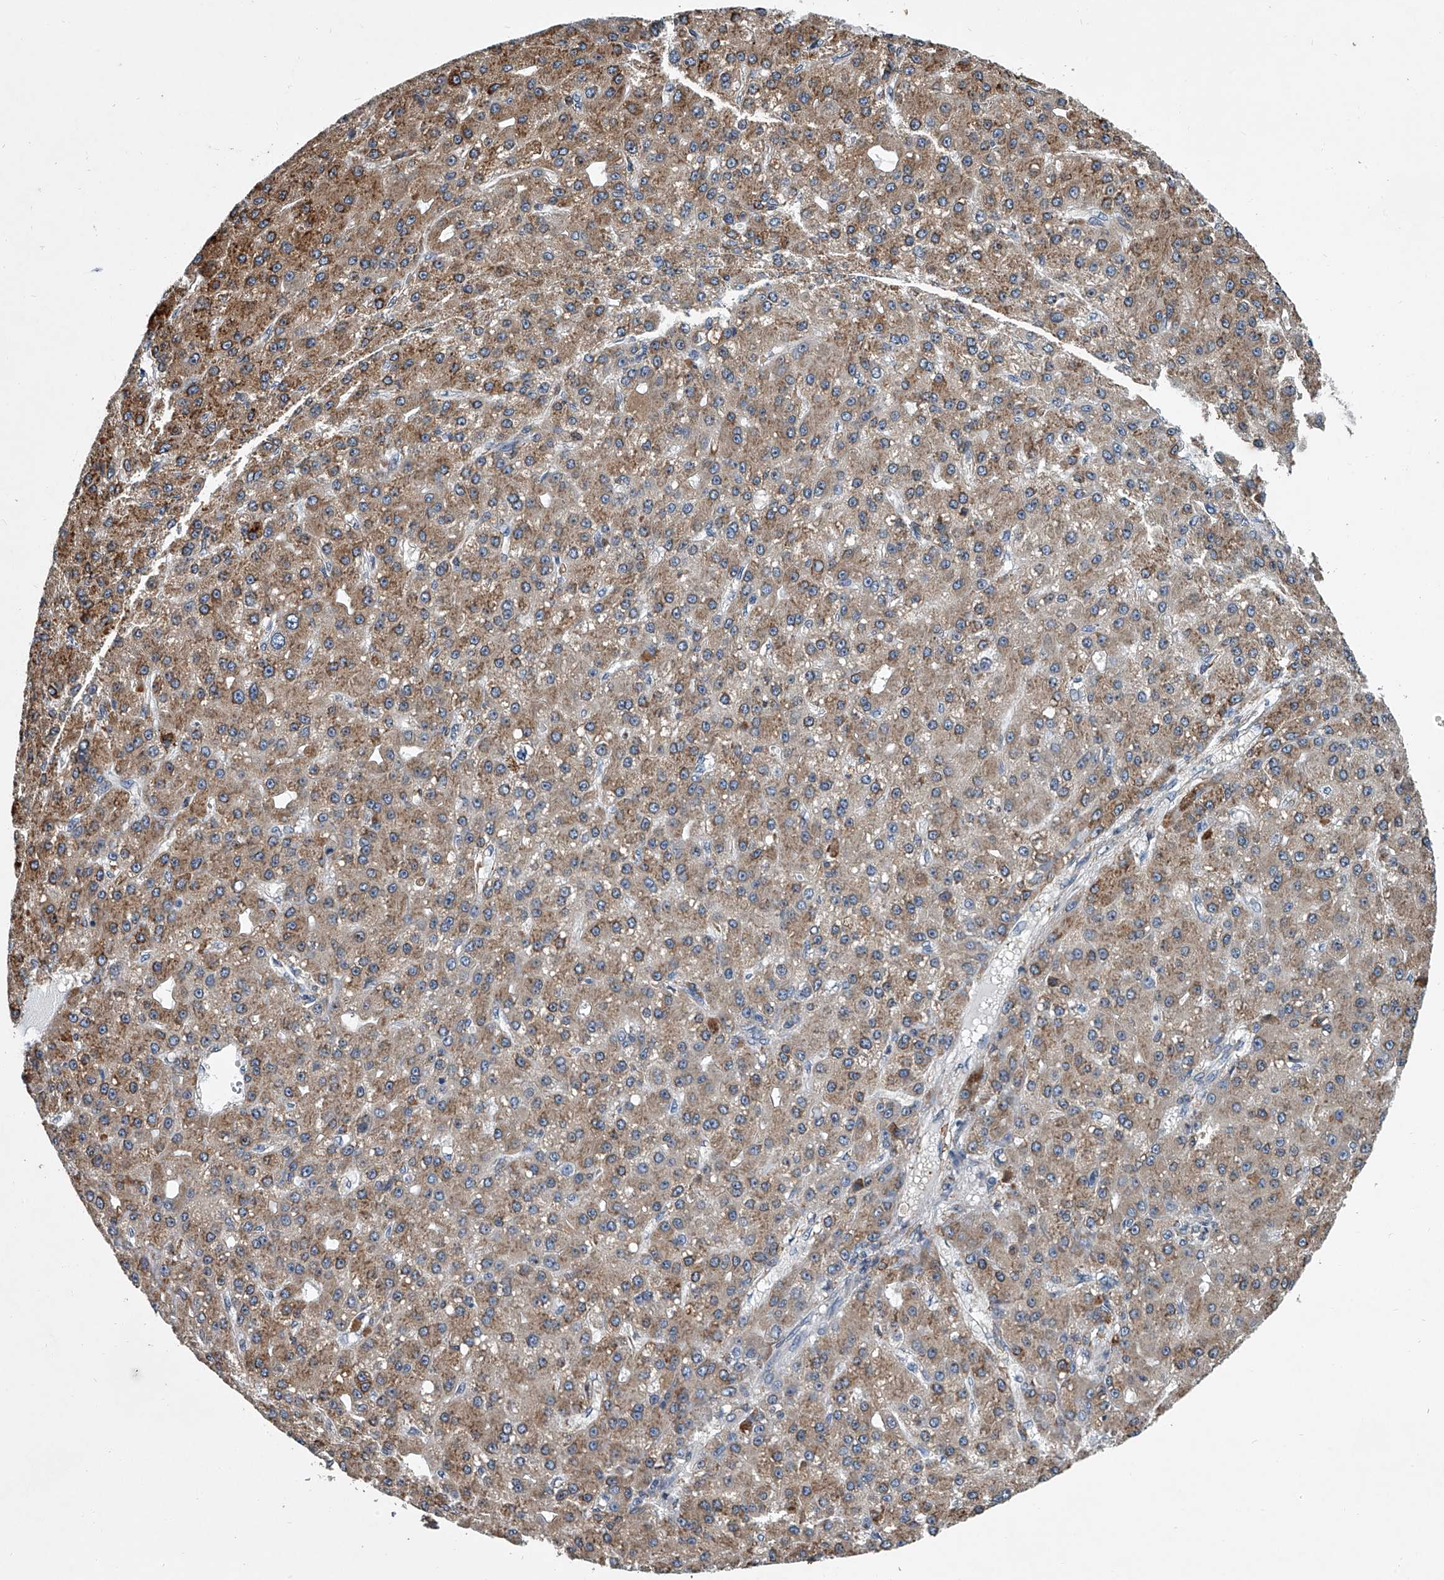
{"staining": {"intensity": "moderate", "quantity": ">75%", "location": "cytoplasmic/membranous"}, "tissue": "liver cancer", "cell_type": "Tumor cells", "image_type": "cancer", "snomed": [{"axis": "morphology", "description": "Carcinoma, Hepatocellular, NOS"}, {"axis": "topography", "description": "Liver"}], "caption": "A brown stain labels moderate cytoplasmic/membranous positivity of a protein in human liver hepatocellular carcinoma tumor cells.", "gene": "TMEM63C", "patient": {"sex": "male", "age": 67}}